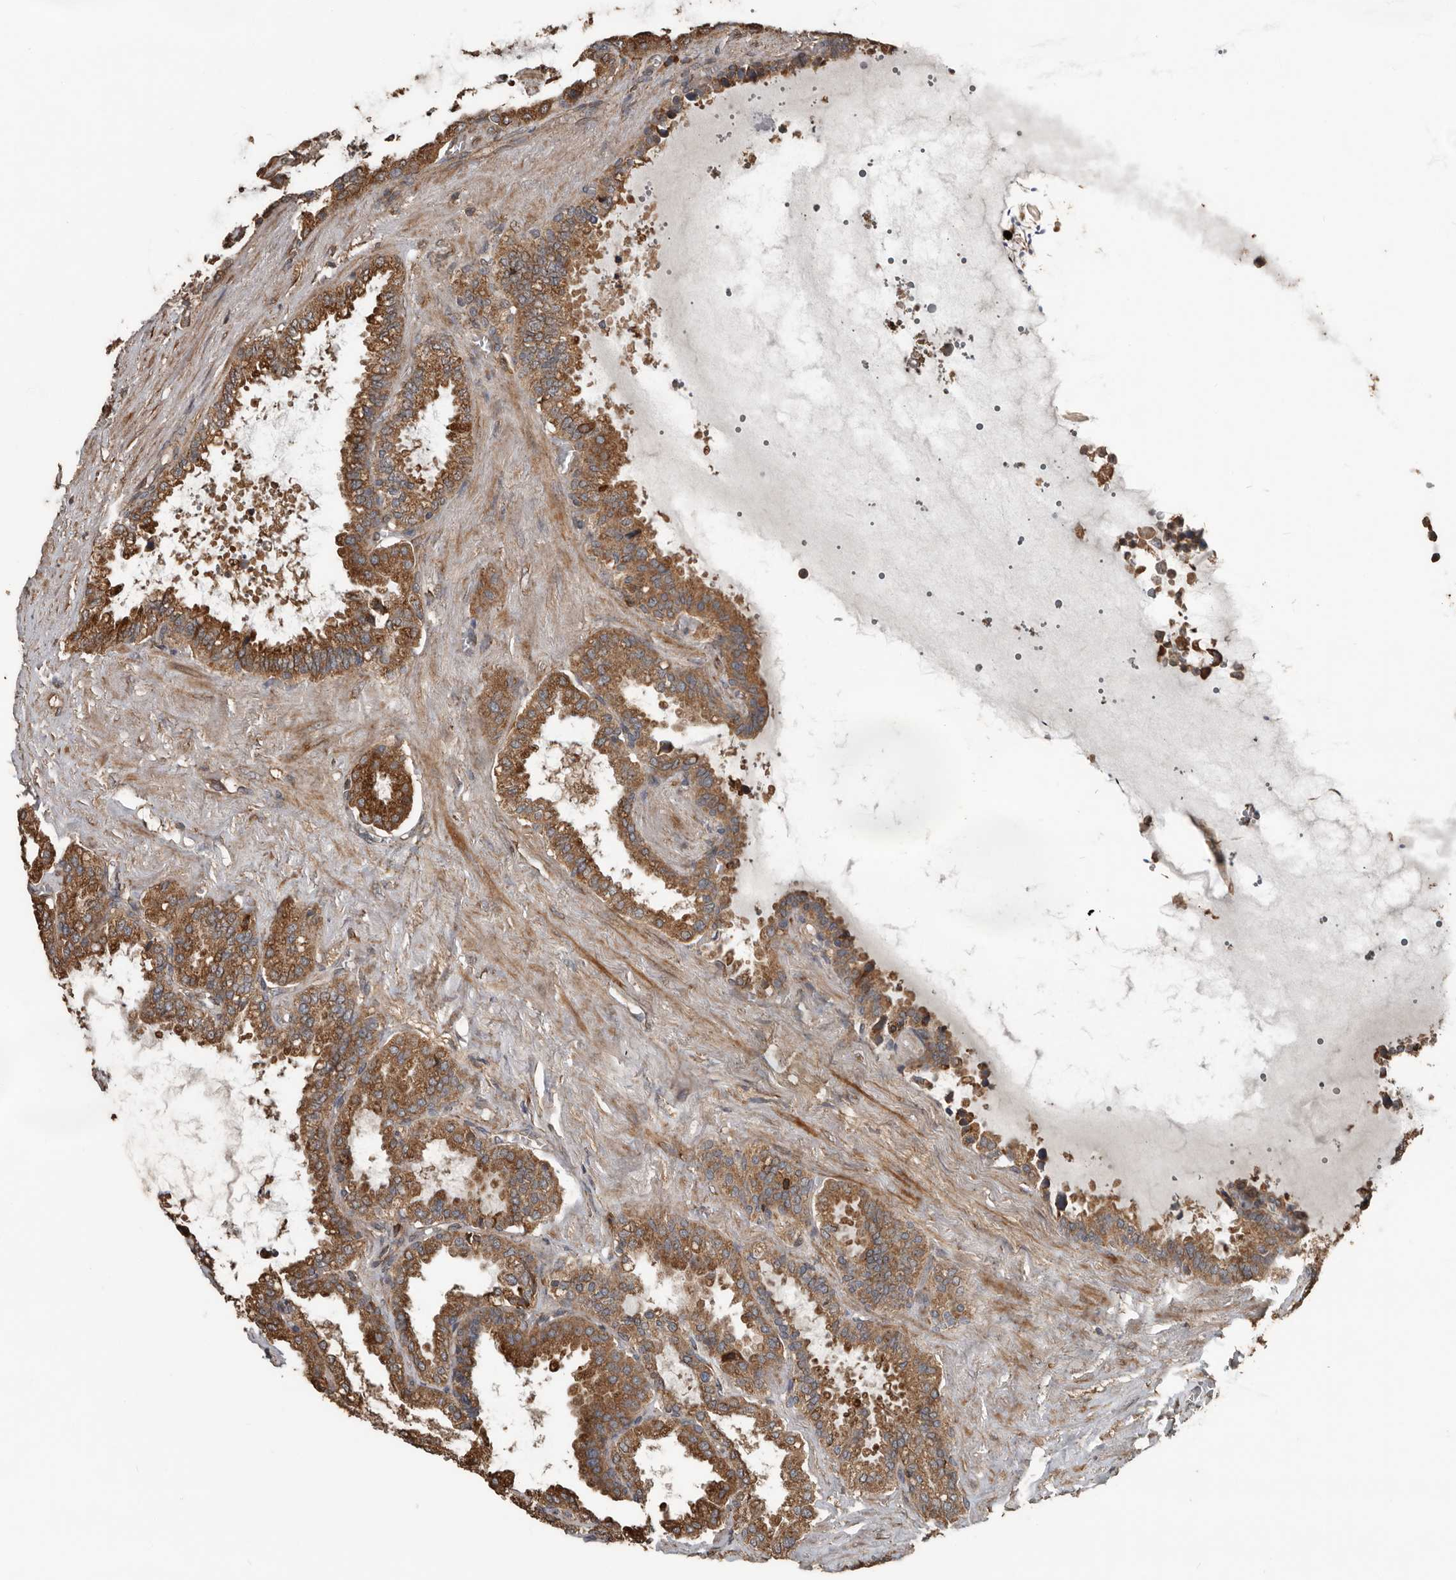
{"staining": {"intensity": "strong", "quantity": ">75%", "location": "cytoplasmic/membranous"}, "tissue": "seminal vesicle", "cell_type": "Glandular cells", "image_type": "normal", "snomed": [{"axis": "morphology", "description": "Normal tissue, NOS"}, {"axis": "topography", "description": "Seminal veicle"}], "caption": "A high-resolution photomicrograph shows immunohistochemistry staining of normal seminal vesicle, which displays strong cytoplasmic/membranous staining in approximately >75% of glandular cells. (Stains: DAB (3,3'-diaminobenzidine) in brown, nuclei in blue, Microscopy: brightfield microscopy at high magnification).", "gene": "RNF207", "patient": {"sex": "male", "age": 46}}